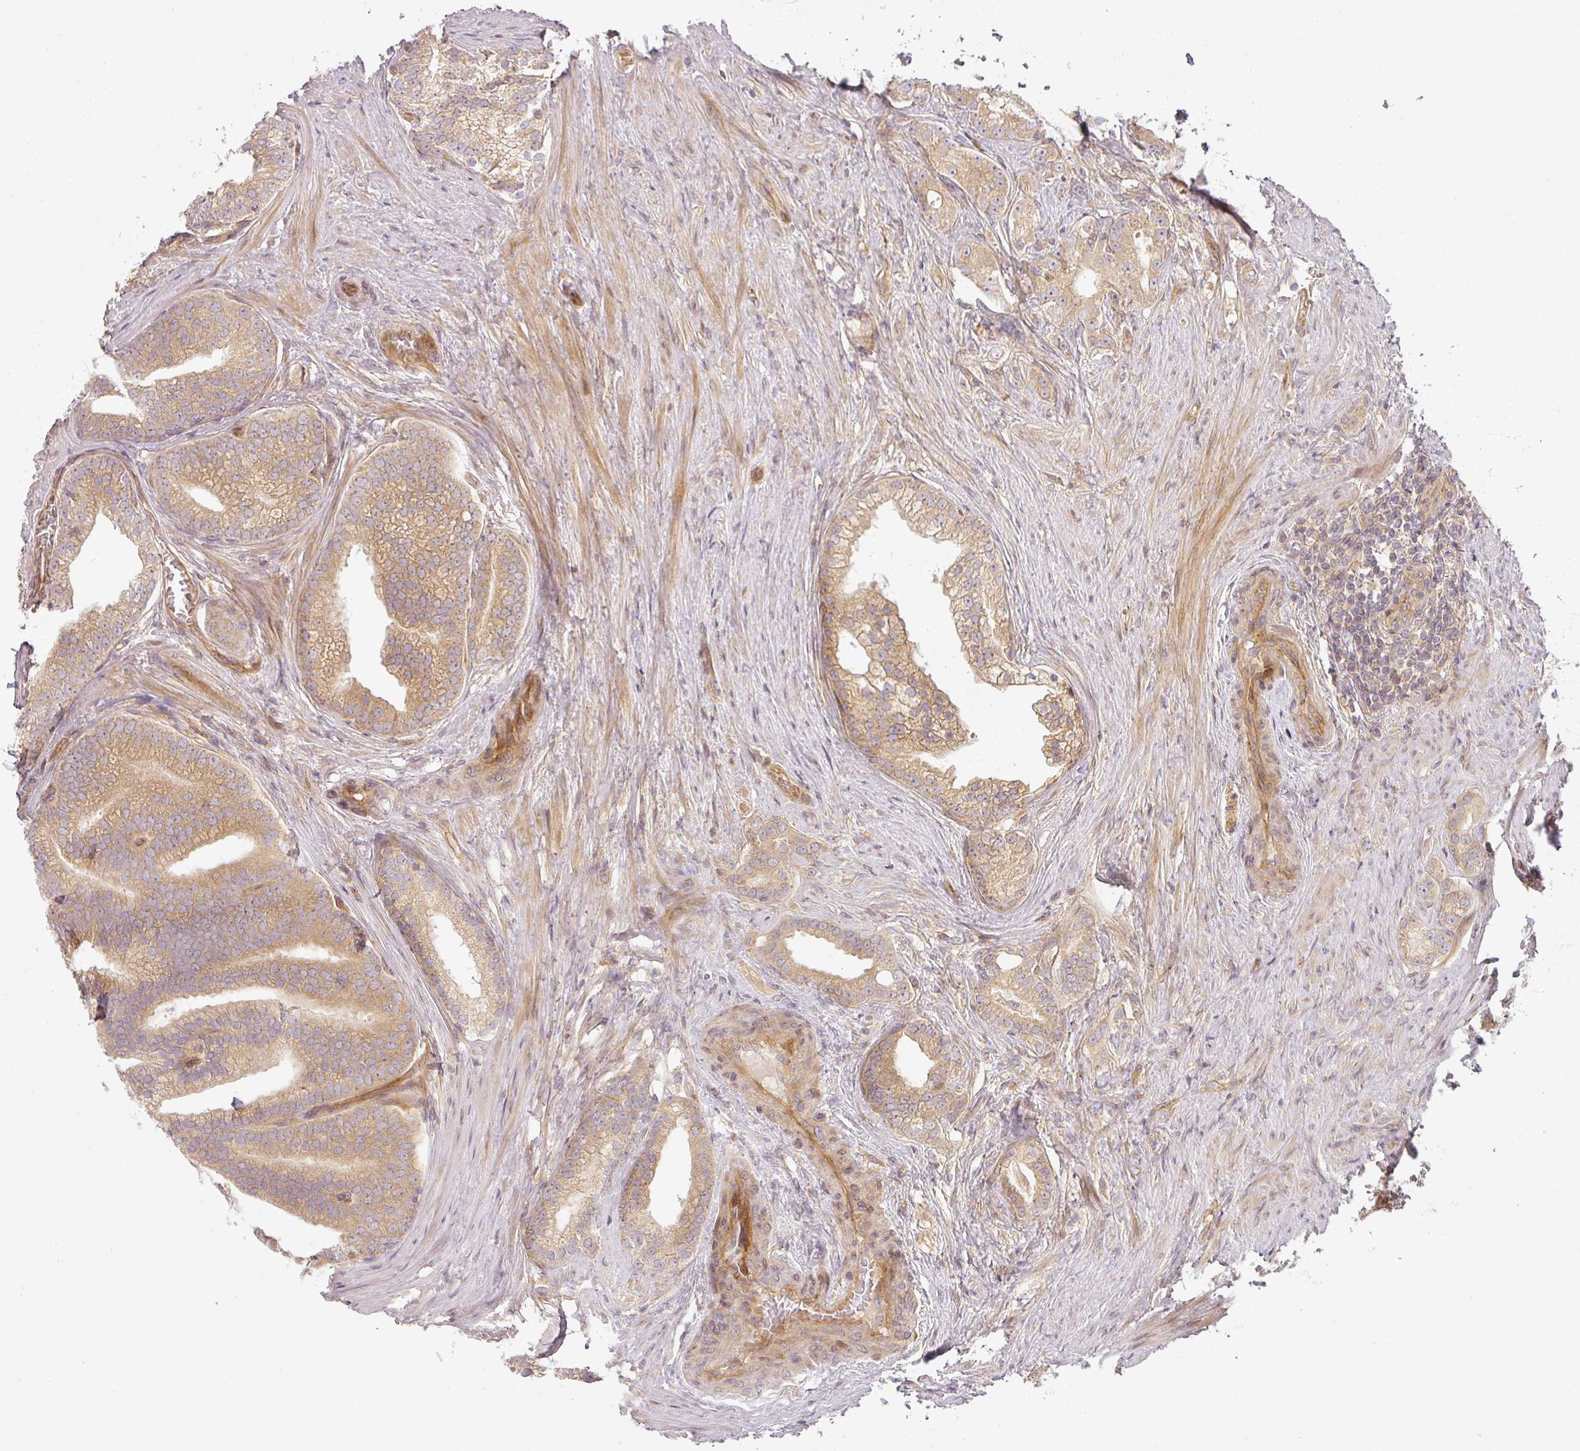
{"staining": {"intensity": "moderate", "quantity": ">75%", "location": "cytoplasmic/membranous"}, "tissue": "prostate cancer", "cell_type": "Tumor cells", "image_type": "cancer", "snomed": [{"axis": "morphology", "description": "Adenocarcinoma, Low grade"}, {"axis": "topography", "description": "Prostate"}], "caption": "The immunohistochemical stain highlights moderate cytoplasmic/membranous expression in tumor cells of prostate cancer (adenocarcinoma (low-grade)) tissue.", "gene": "CNOT1", "patient": {"sex": "male", "age": 71}}